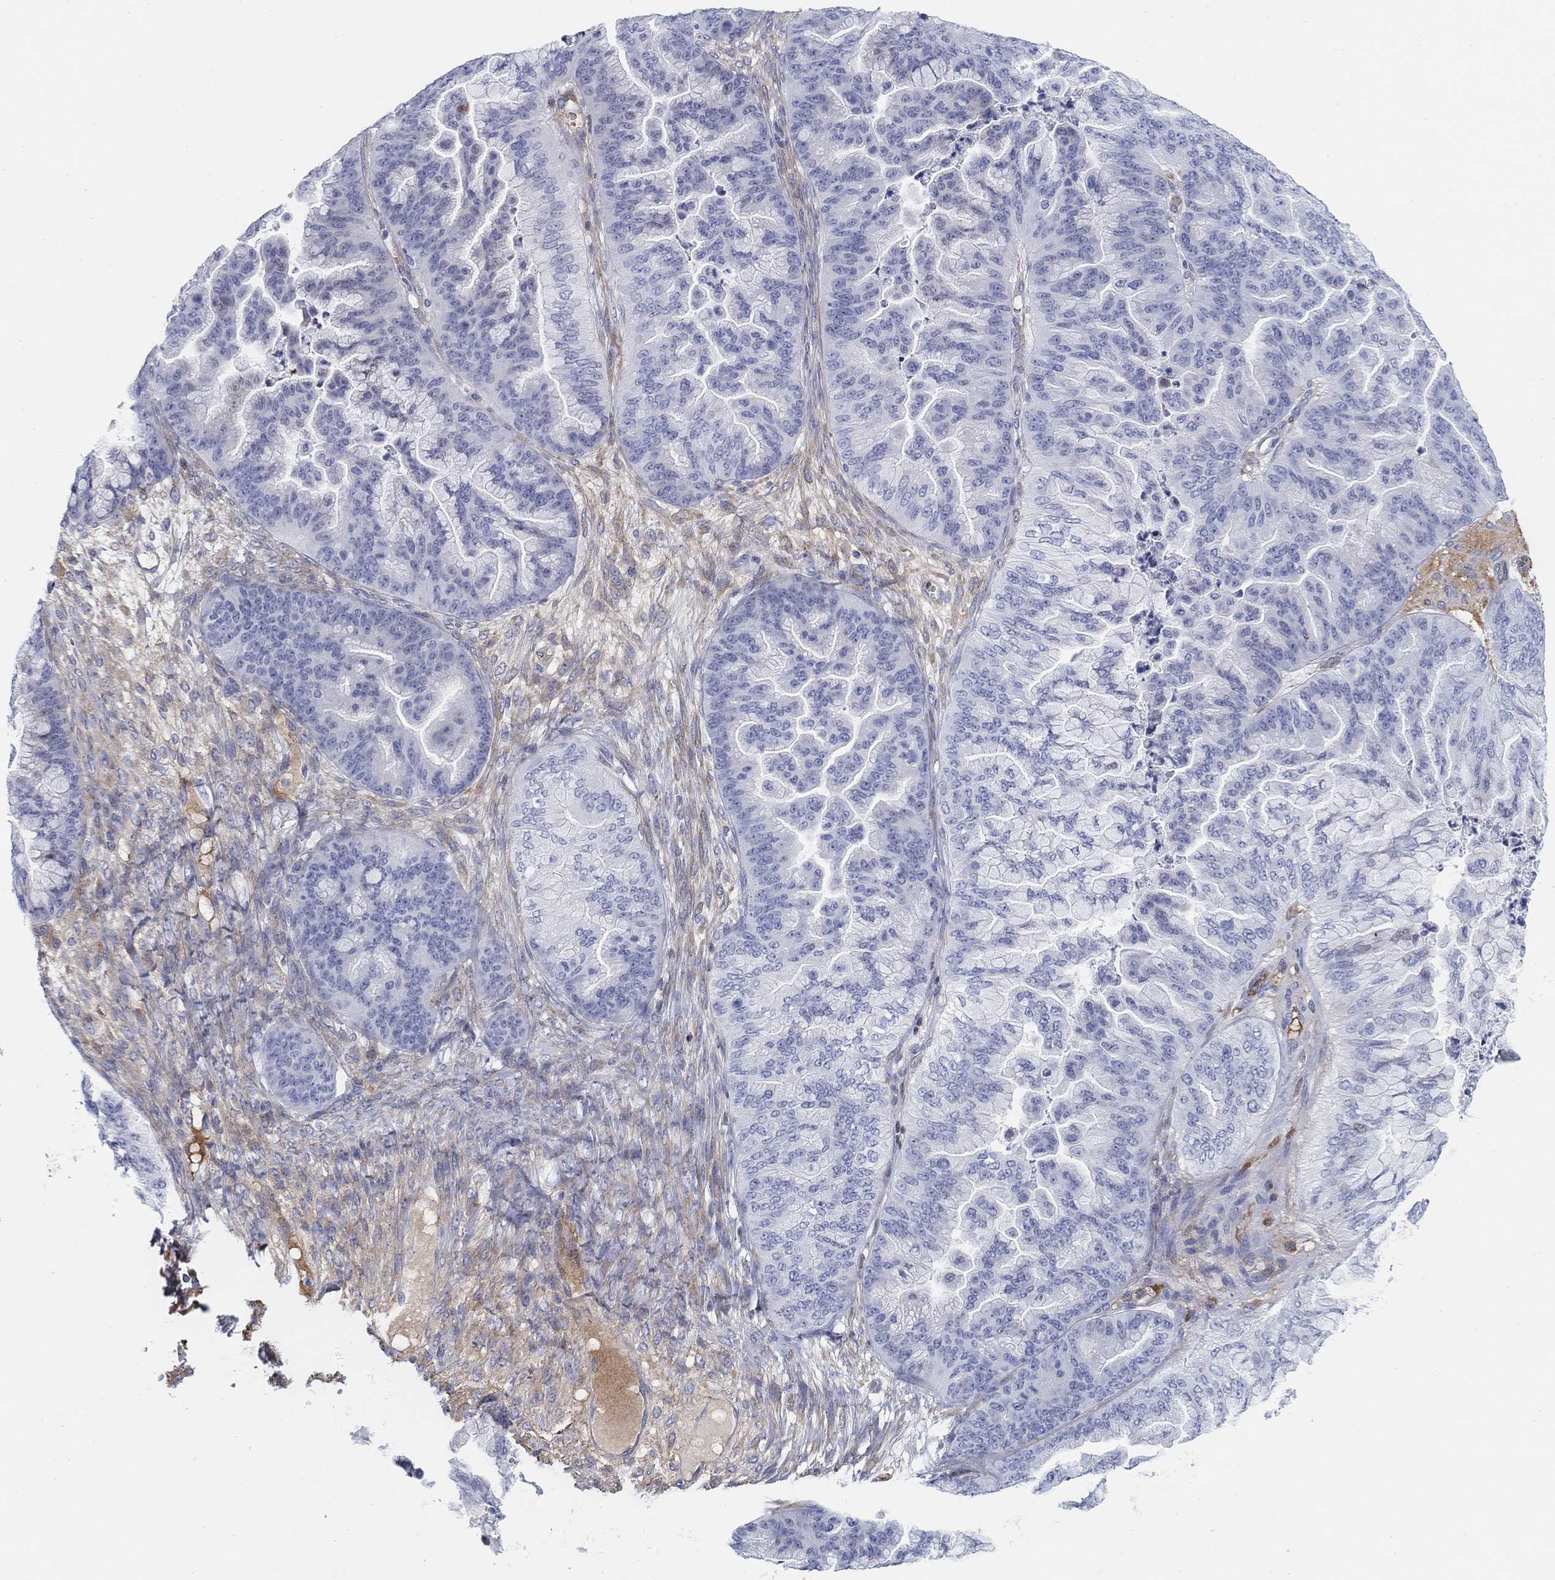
{"staining": {"intensity": "negative", "quantity": "none", "location": "none"}, "tissue": "ovarian cancer", "cell_type": "Tumor cells", "image_type": "cancer", "snomed": [{"axis": "morphology", "description": "Cystadenocarcinoma, mucinous, NOS"}, {"axis": "topography", "description": "Ovary"}], "caption": "Ovarian cancer (mucinous cystadenocarcinoma) stained for a protein using immunohistochemistry (IHC) shows no positivity tumor cells.", "gene": "HEATR4", "patient": {"sex": "female", "age": 67}}